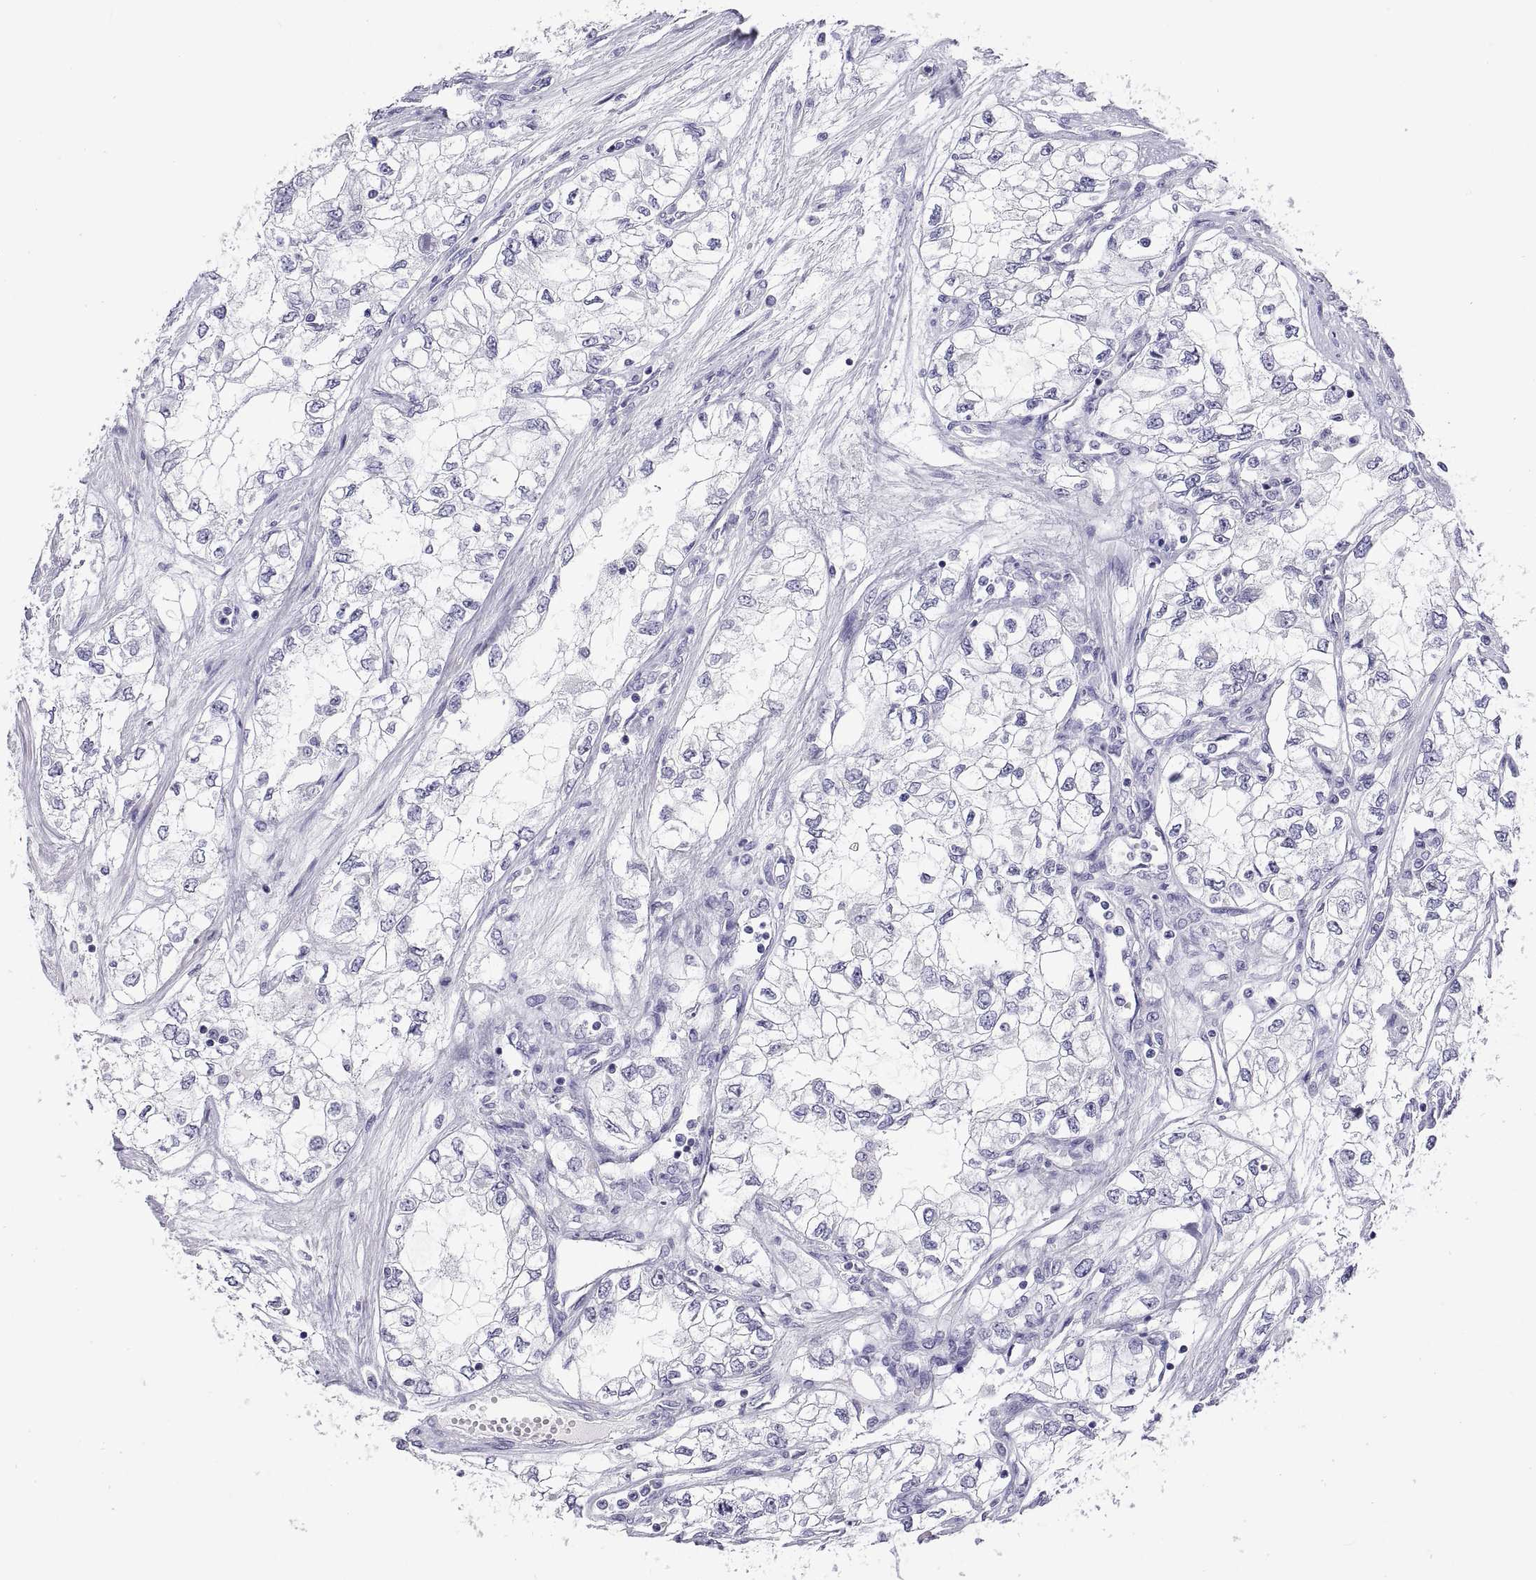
{"staining": {"intensity": "negative", "quantity": "none", "location": "none"}, "tissue": "renal cancer", "cell_type": "Tumor cells", "image_type": "cancer", "snomed": [{"axis": "morphology", "description": "Adenocarcinoma, NOS"}, {"axis": "topography", "description": "Kidney"}], "caption": "DAB immunohistochemical staining of renal adenocarcinoma demonstrates no significant expression in tumor cells.", "gene": "VSX2", "patient": {"sex": "female", "age": 59}}